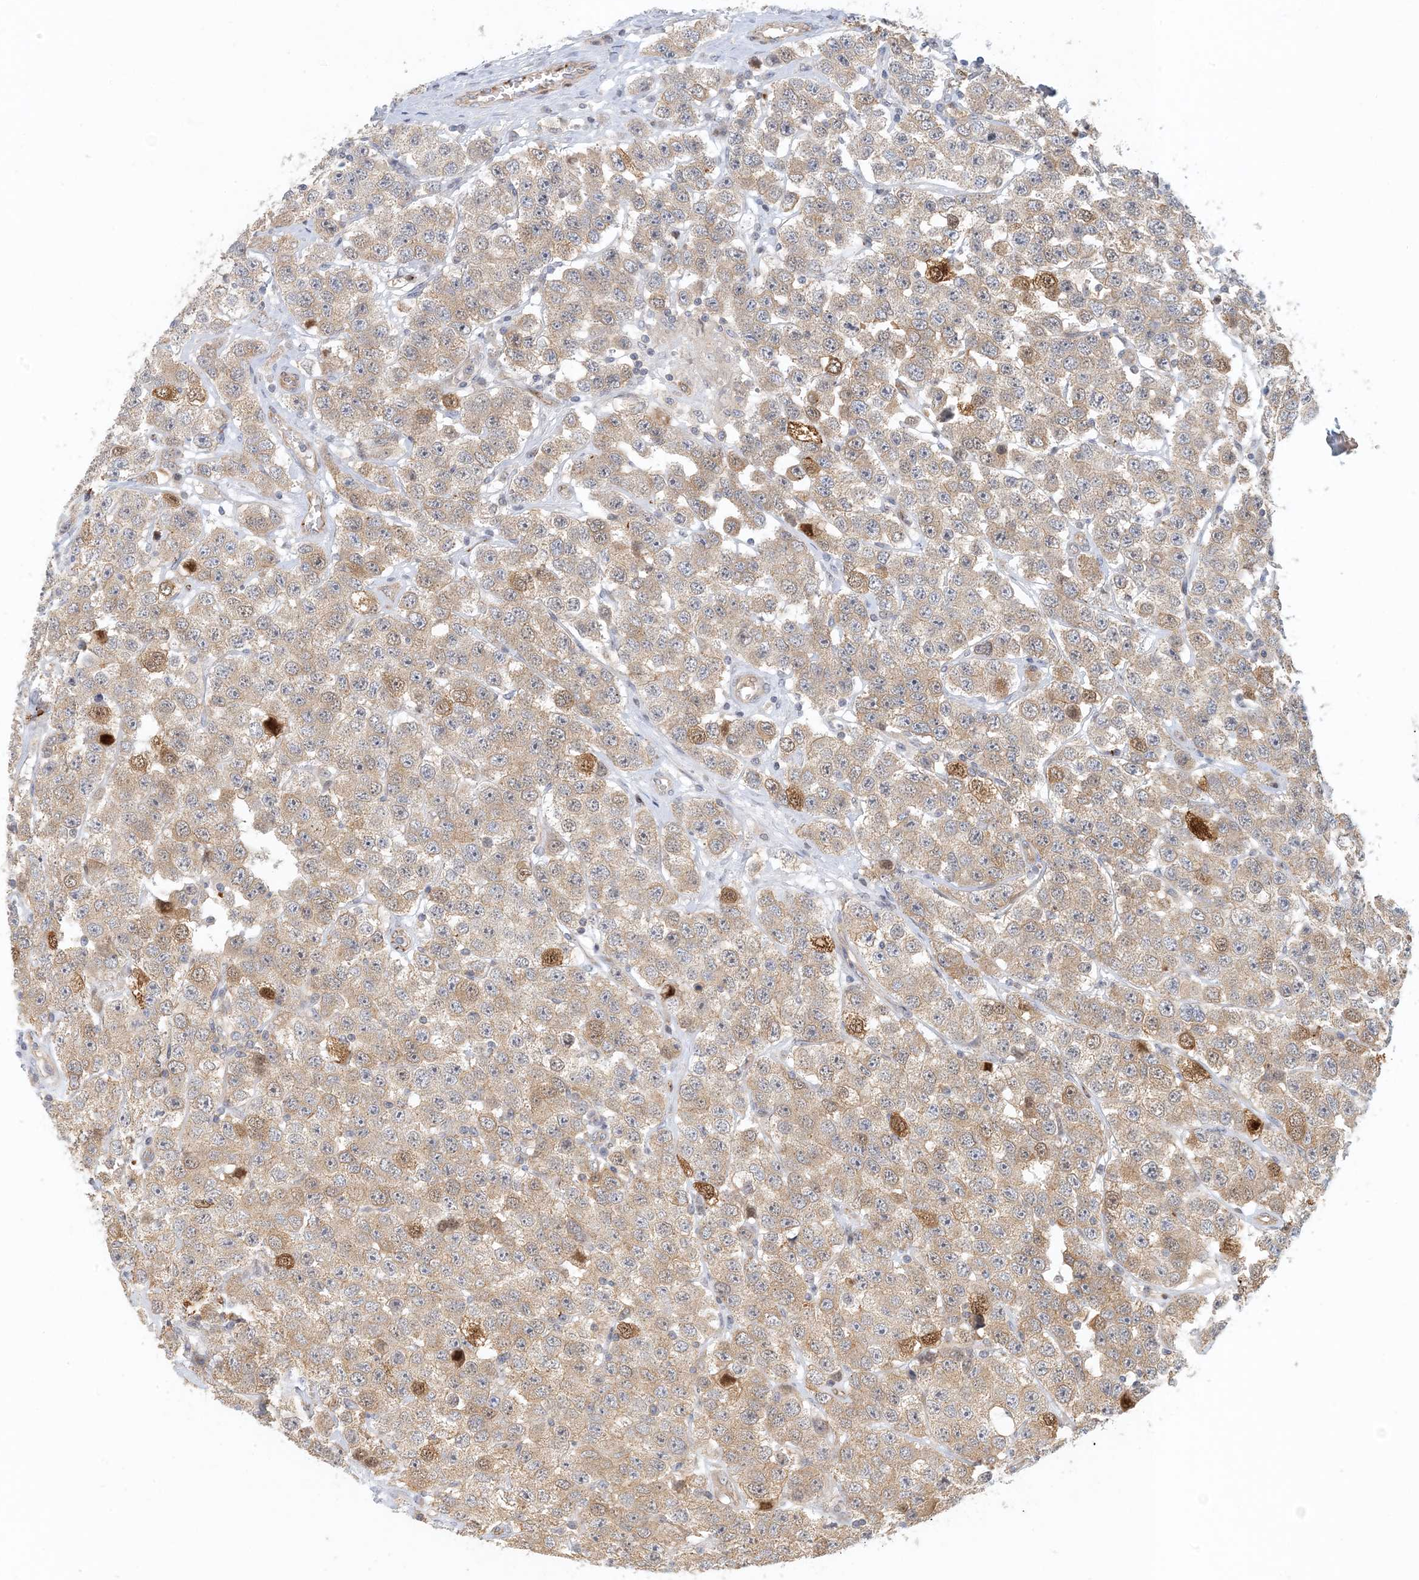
{"staining": {"intensity": "weak", "quantity": ">75%", "location": "cytoplasmic/membranous,nuclear"}, "tissue": "testis cancer", "cell_type": "Tumor cells", "image_type": "cancer", "snomed": [{"axis": "morphology", "description": "Seminoma, NOS"}, {"axis": "topography", "description": "Testis"}], "caption": "About >75% of tumor cells in human testis cancer exhibit weak cytoplasmic/membranous and nuclear protein positivity as visualized by brown immunohistochemical staining.", "gene": "MAPKBP1", "patient": {"sex": "male", "age": 28}}